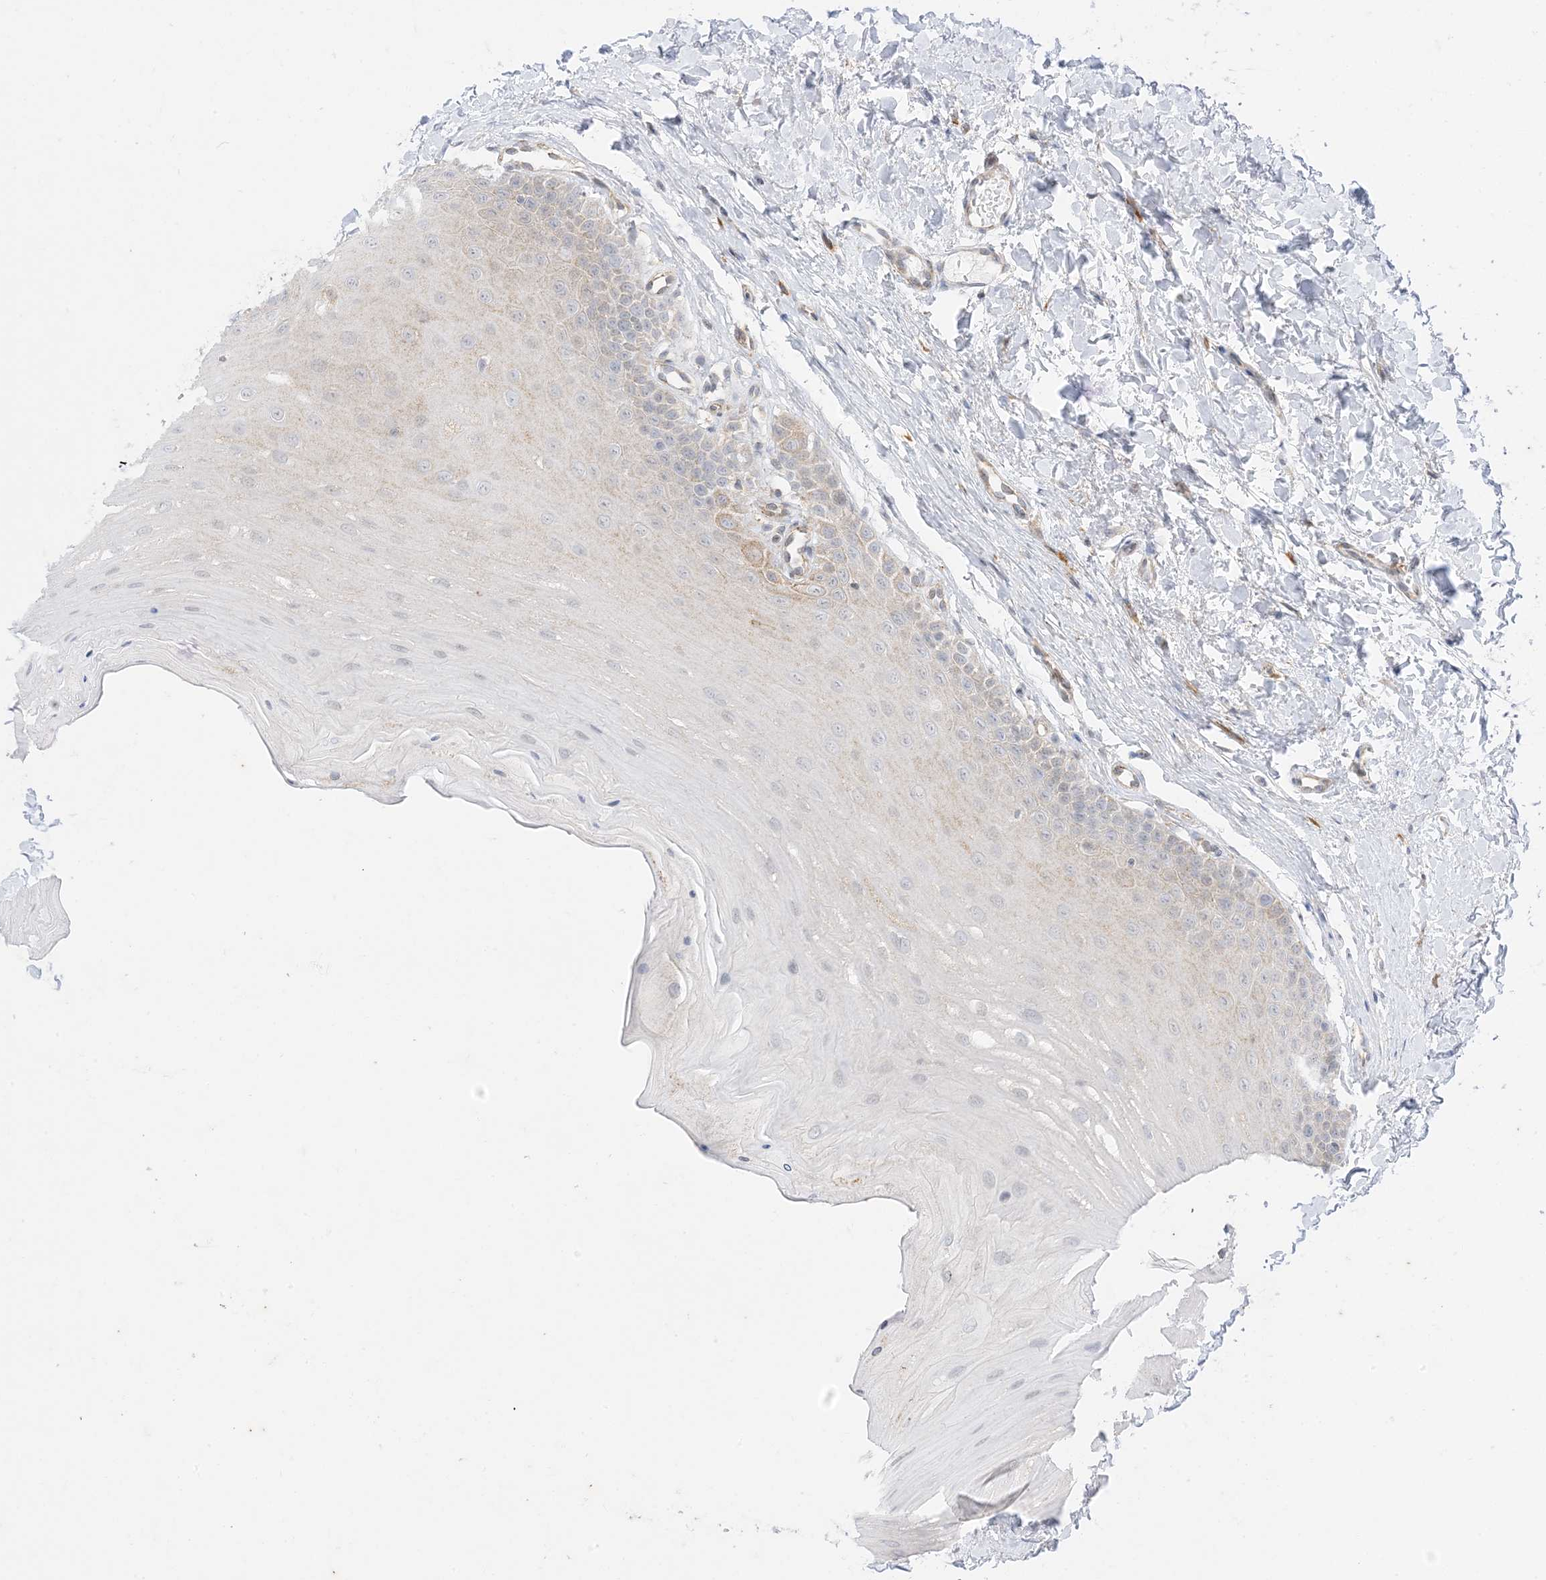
{"staining": {"intensity": "weak", "quantity": "<25%", "location": "cytoplasmic/membranous"}, "tissue": "oral mucosa", "cell_type": "Squamous epithelial cells", "image_type": "normal", "snomed": [{"axis": "morphology", "description": "Normal tissue, NOS"}, {"axis": "topography", "description": "Oral tissue"}], "caption": "Image shows no significant protein staining in squamous epithelial cells of unremarkable oral mucosa.", "gene": "RAC1", "patient": {"sex": "female", "age": 39}}